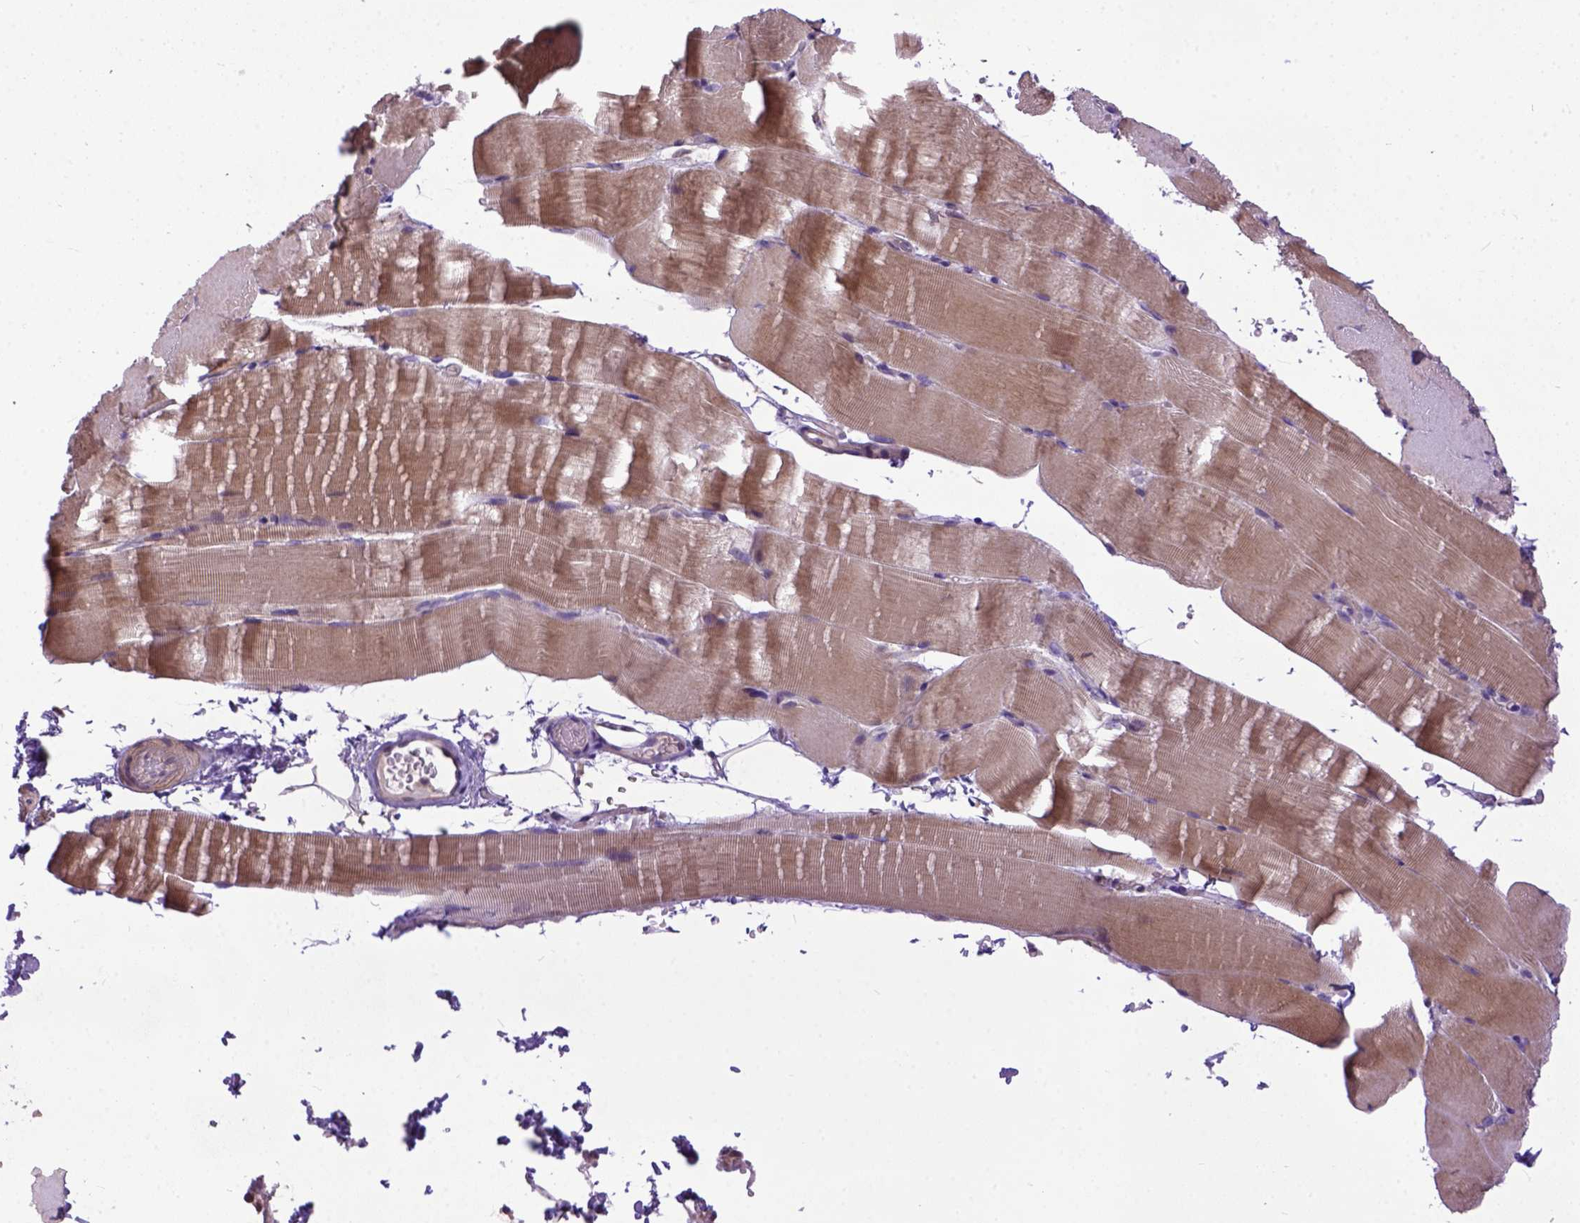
{"staining": {"intensity": "moderate", "quantity": "25%-75%", "location": "cytoplasmic/membranous"}, "tissue": "skeletal muscle", "cell_type": "Myocytes", "image_type": "normal", "snomed": [{"axis": "morphology", "description": "Normal tissue, NOS"}, {"axis": "topography", "description": "Skeletal muscle"}], "caption": "Immunohistochemical staining of benign skeletal muscle exhibits medium levels of moderate cytoplasmic/membranous expression in about 25%-75% of myocytes. The protein of interest is stained brown, and the nuclei are stained in blue (DAB IHC with brightfield microscopy, high magnification).", "gene": "CPNE1", "patient": {"sex": "female", "age": 37}}